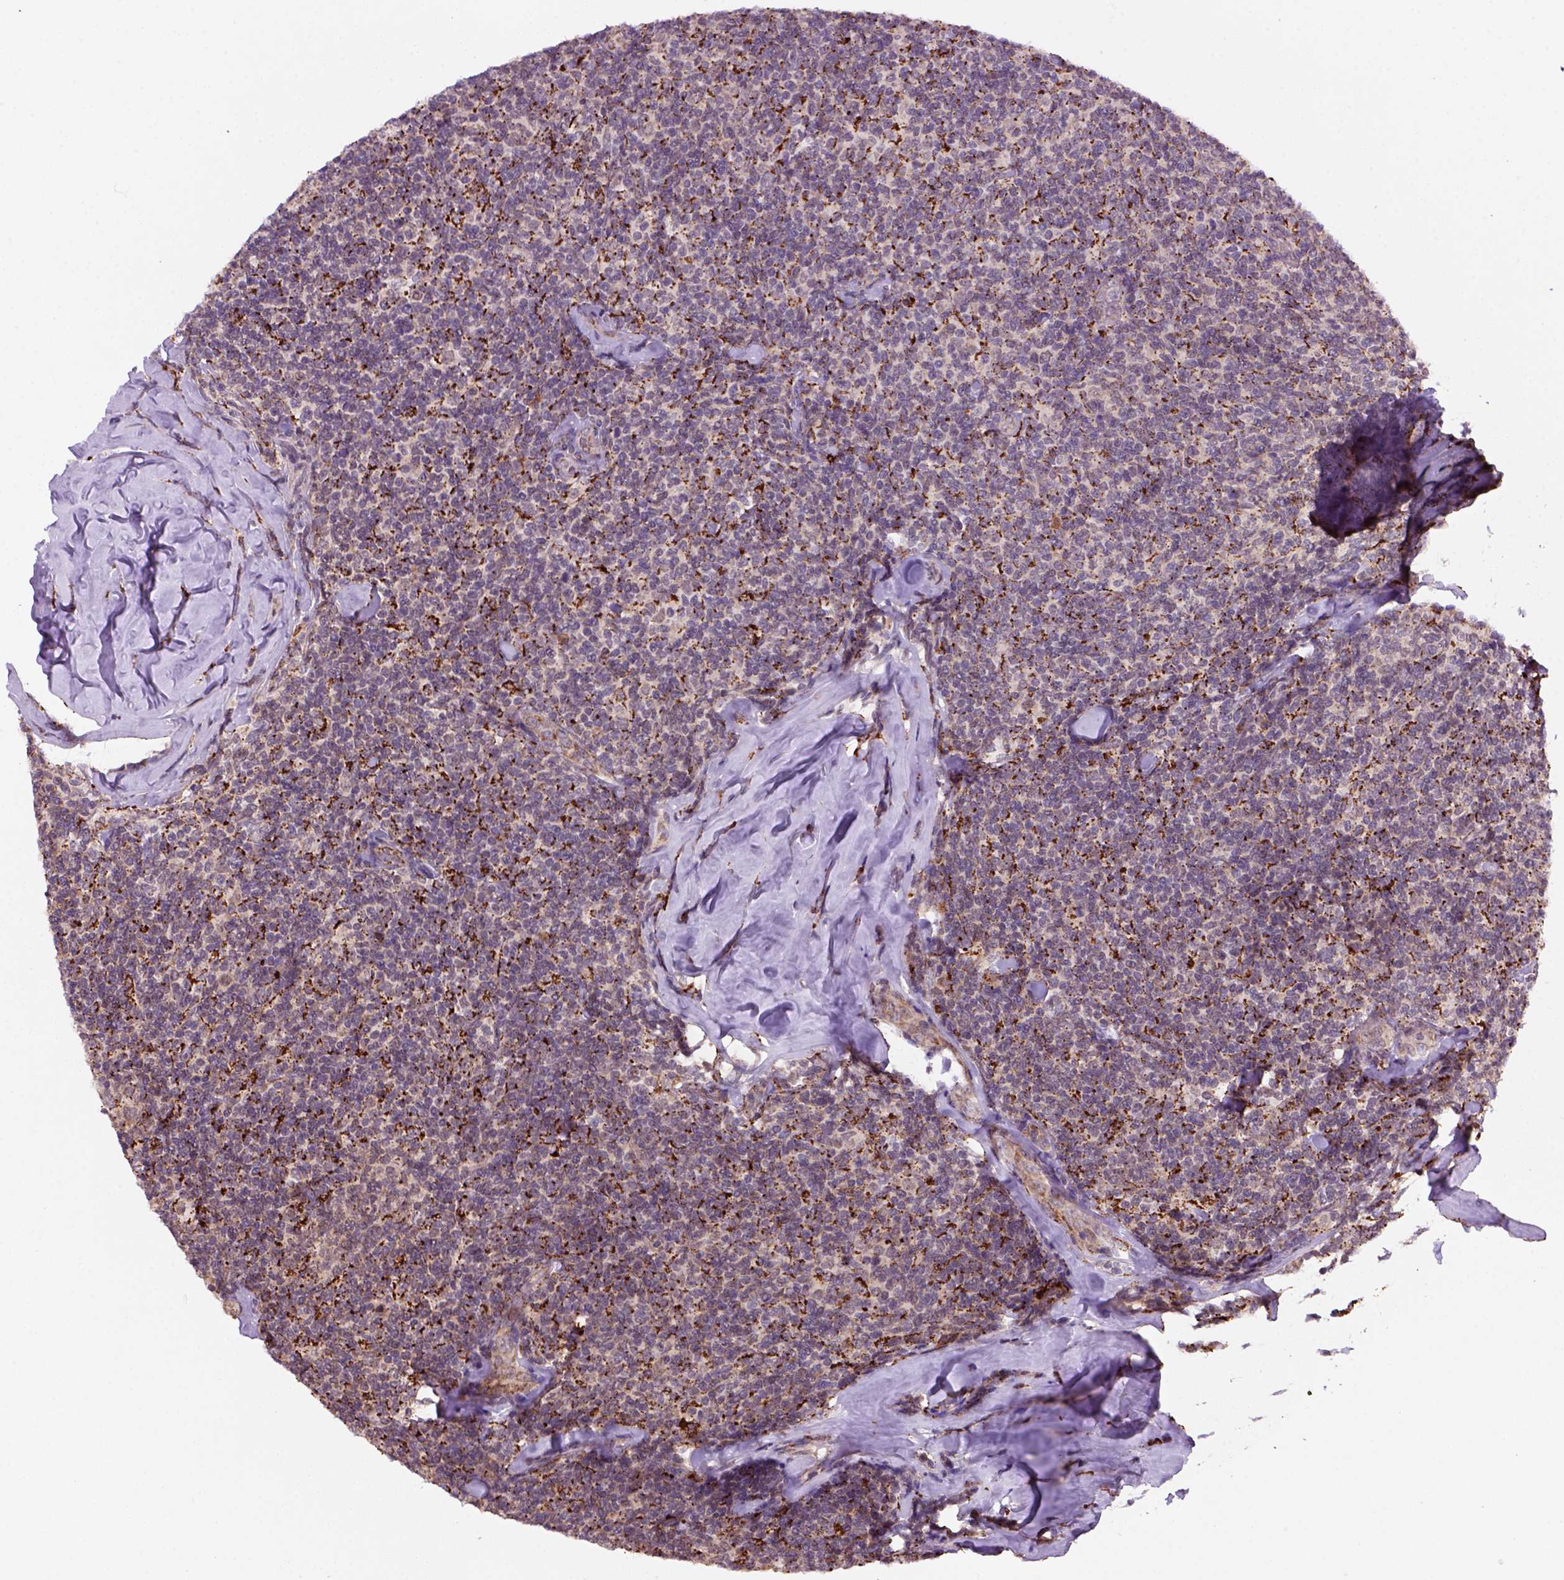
{"staining": {"intensity": "strong", "quantity": "25%-75%", "location": "cytoplasmic/membranous"}, "tissue": "lymphoma", "cell_type": "Tumor cells", "image_type": "cancer", "snomed": [{"axis": "morphology", "description": "Malignant lymphoma, non-Hodgkin's type, Low grade"}, {"axis": "topography", "description": "Lymph node"}], "caption": "Brown immunohistochemical staining in lymphoma exhibits strong cytoplasmic/membranous positivity in approximately 25%-75% of tumor cells. The staining is performed using DAB brown chromogen to label protein expression. The nuclei are counter-stained blue using hematoxylin.", "gene": "FZD7", "patient": {"sex": "female", "age": 56}}